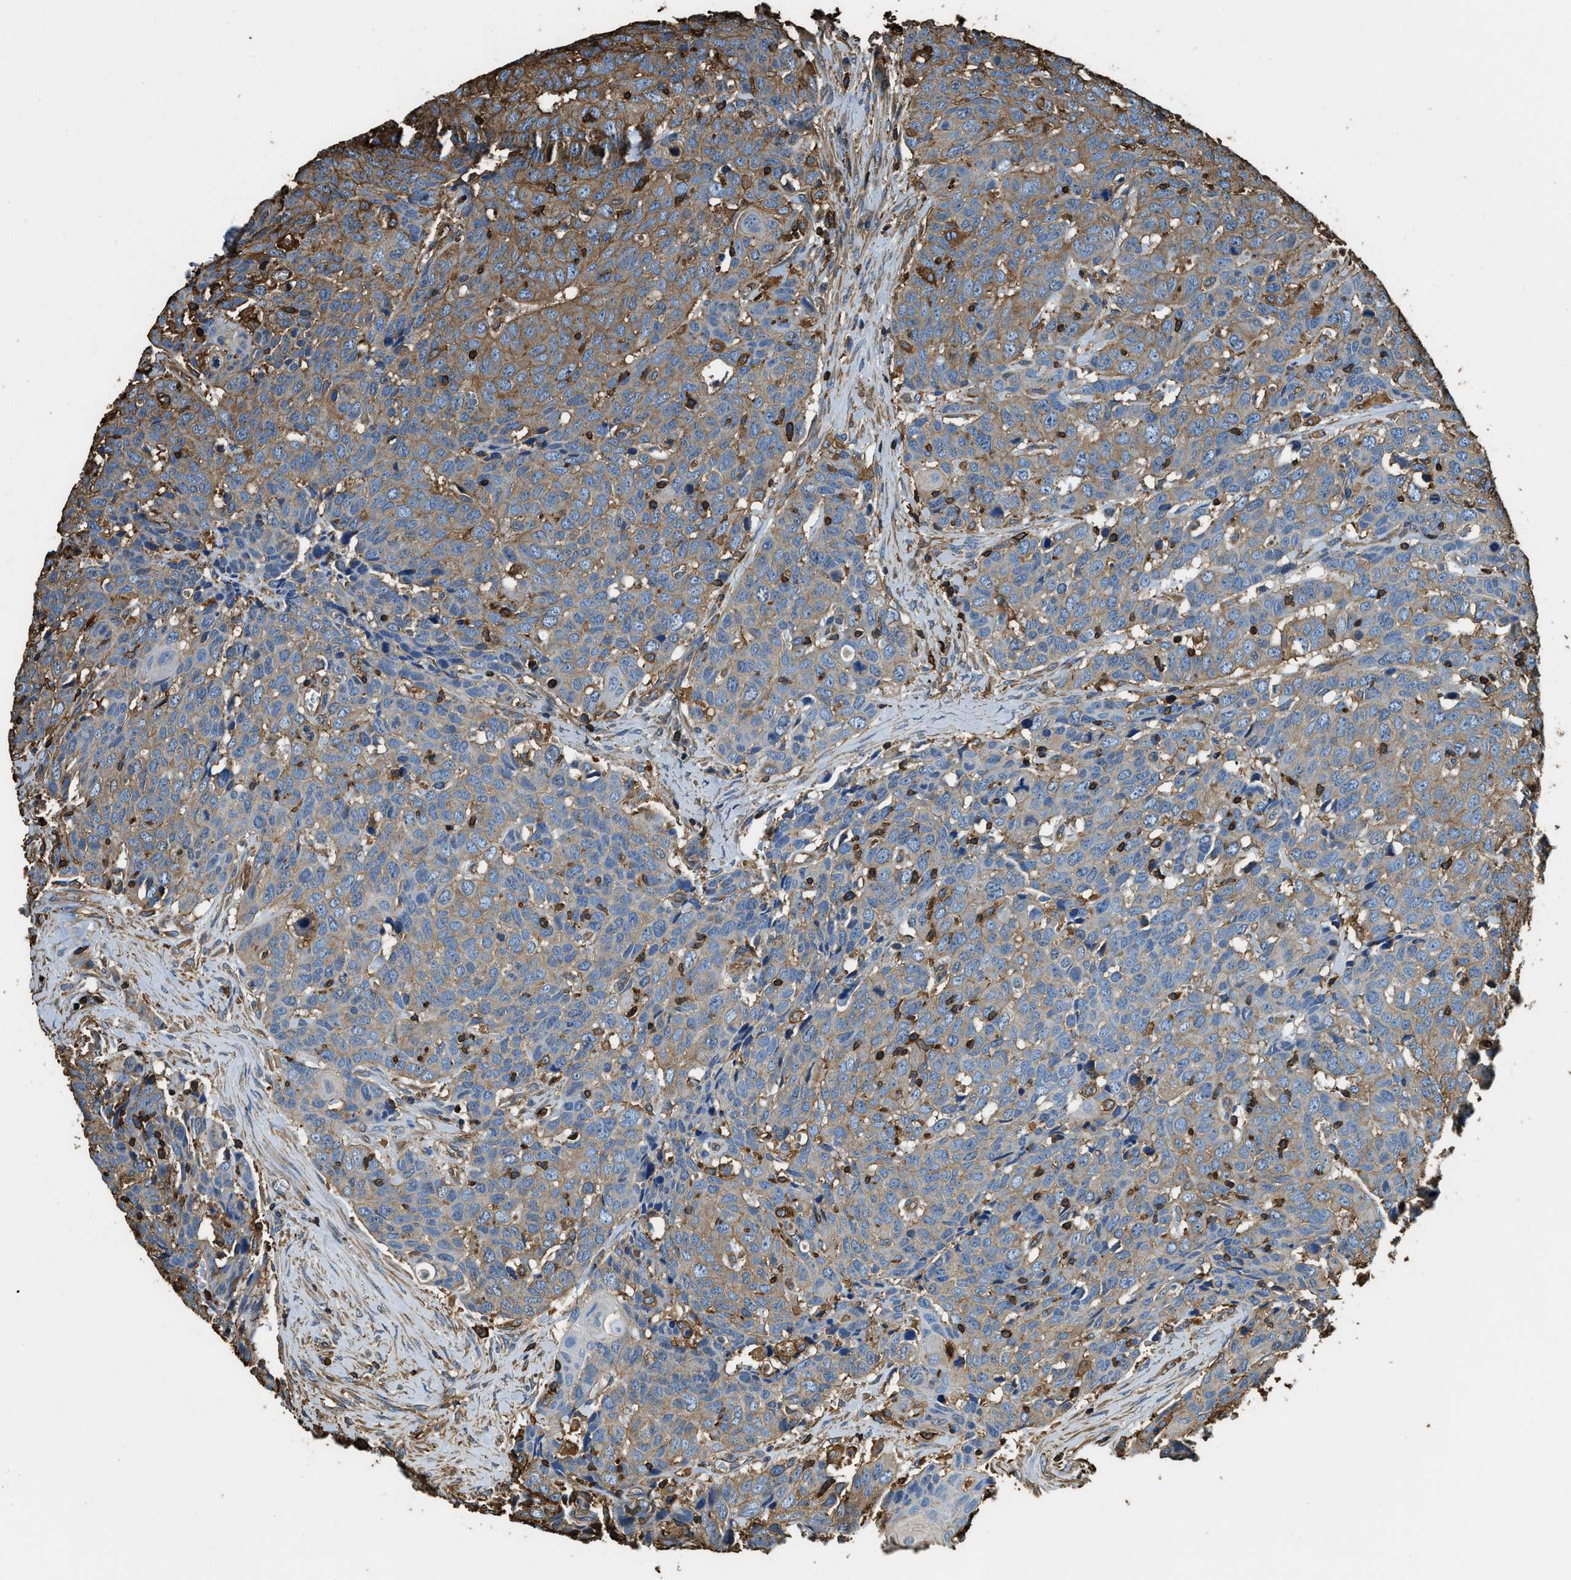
{"staining": {"intensity": "moderate", "quantity": ">75%", "location": "cytoplasmic/membranous"}, "tissue": "head and neck cancer", "cell_type": "Tumor cells", "image_type": "cancer", "snomed": [{"axis": "morphology", "description": "Squamous cell carcinoma, NOS"}, {"axis": "topography", "description": "Head-Neck"}], "caption": "Immunohistochemistry (IHC) micrograph of head and neck squamous cell carcinoma stained for a protein (brown), which displays medium levels of moderate cytoplasmic/membranous positivity in approximately >75% of tumor cells.", "gene": "ACCS", "patient": {"sex": "male", "age": 66}}